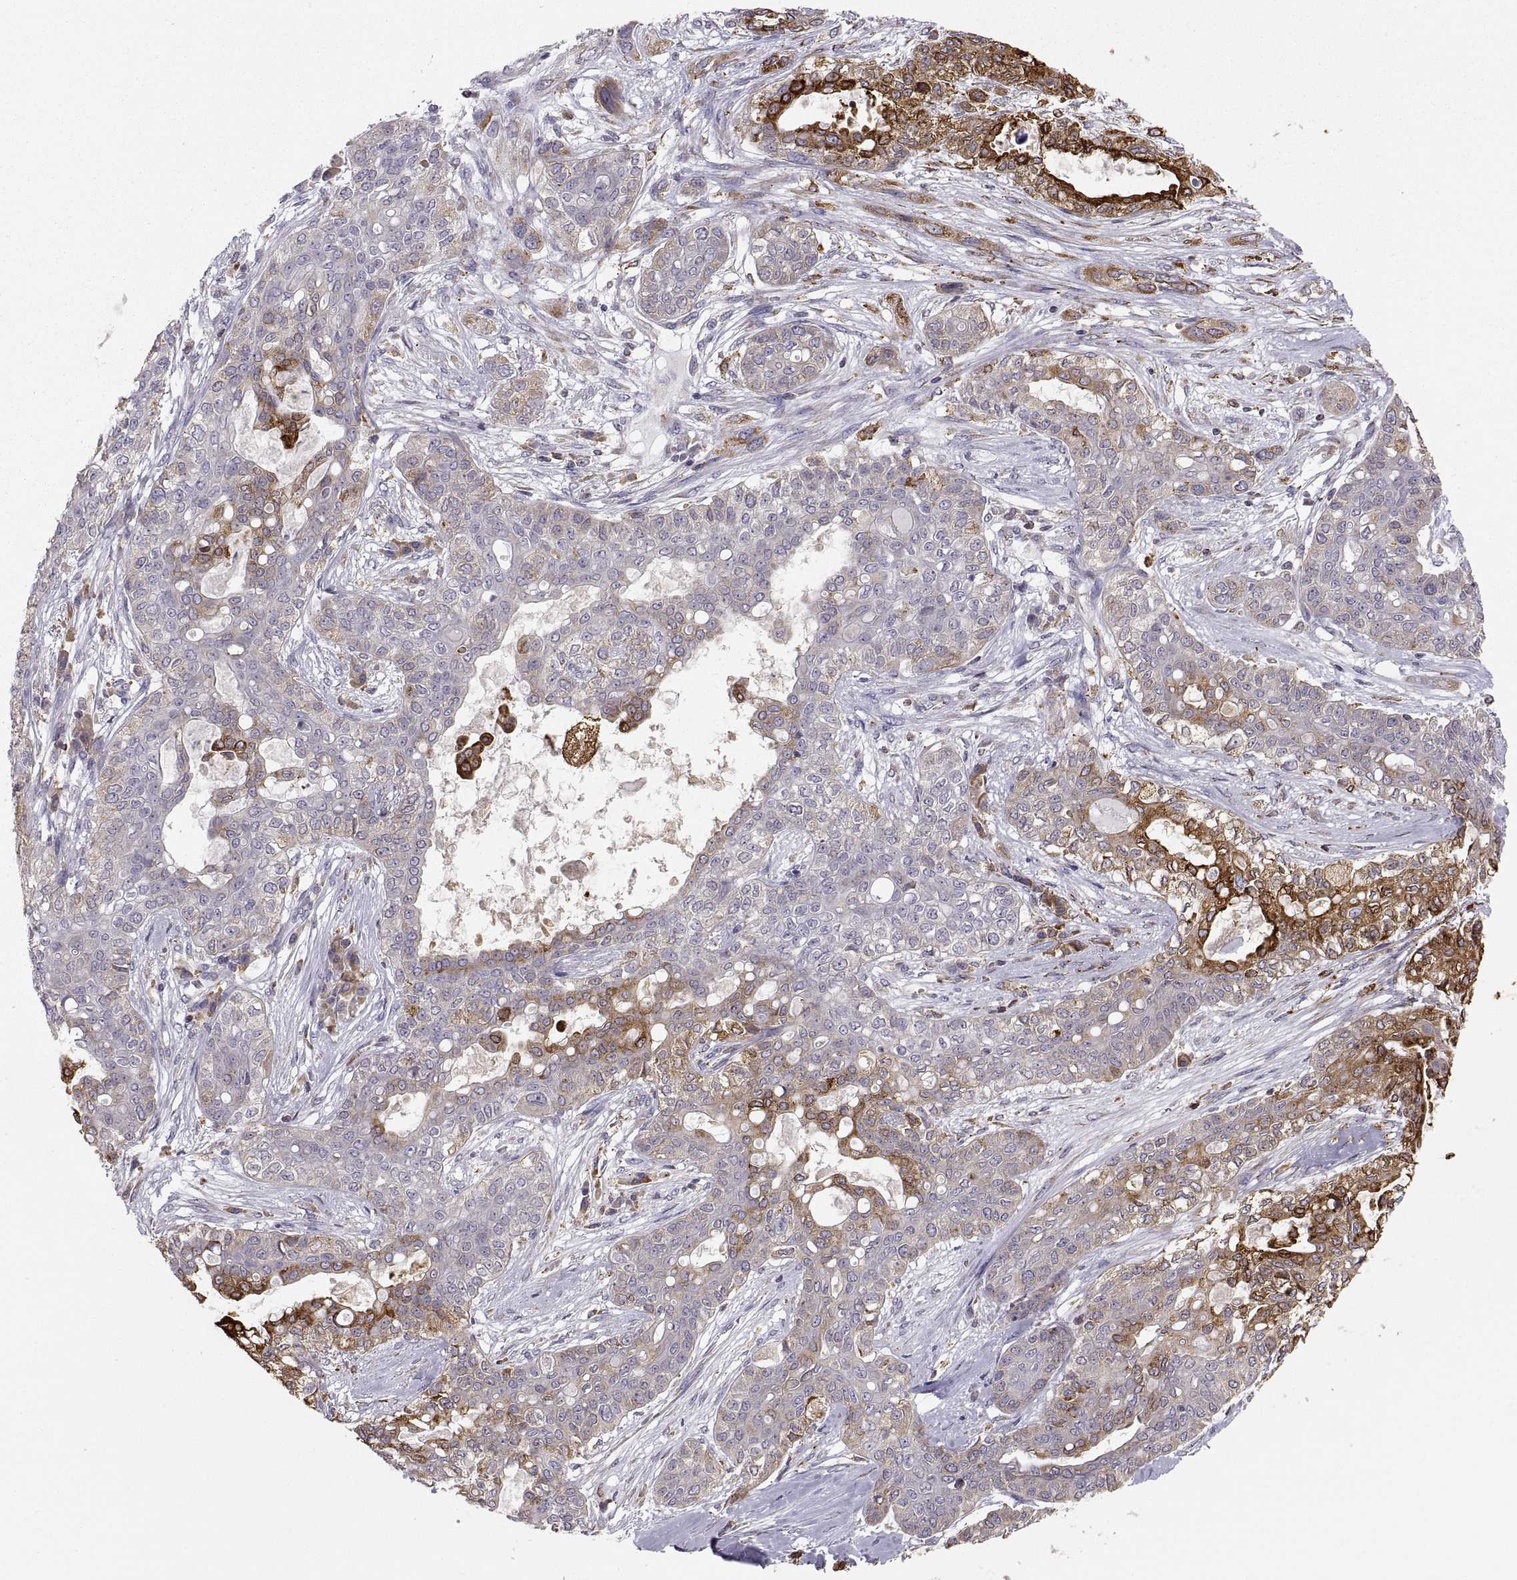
{"staining": {"intensity": "weak", "quantity": "<25%", "location": "cytoplasmic/membranous"}, "tissue": "lung cancer", "cell_type": "Tumor cells", "image_type": "cancer", "snomed": [{"axis": "morphology", "description": "Squamous cell carcinoma, NOS"}, {"axis": "topography", "description": "Lung"}], "caption": "This is an IHC photomicrograph of lung cancer (squamous cell carcinoma). There is no expression in tumor cells.", "gene": "ERO1A", "patient": {"sex": "female", "age": 70}}